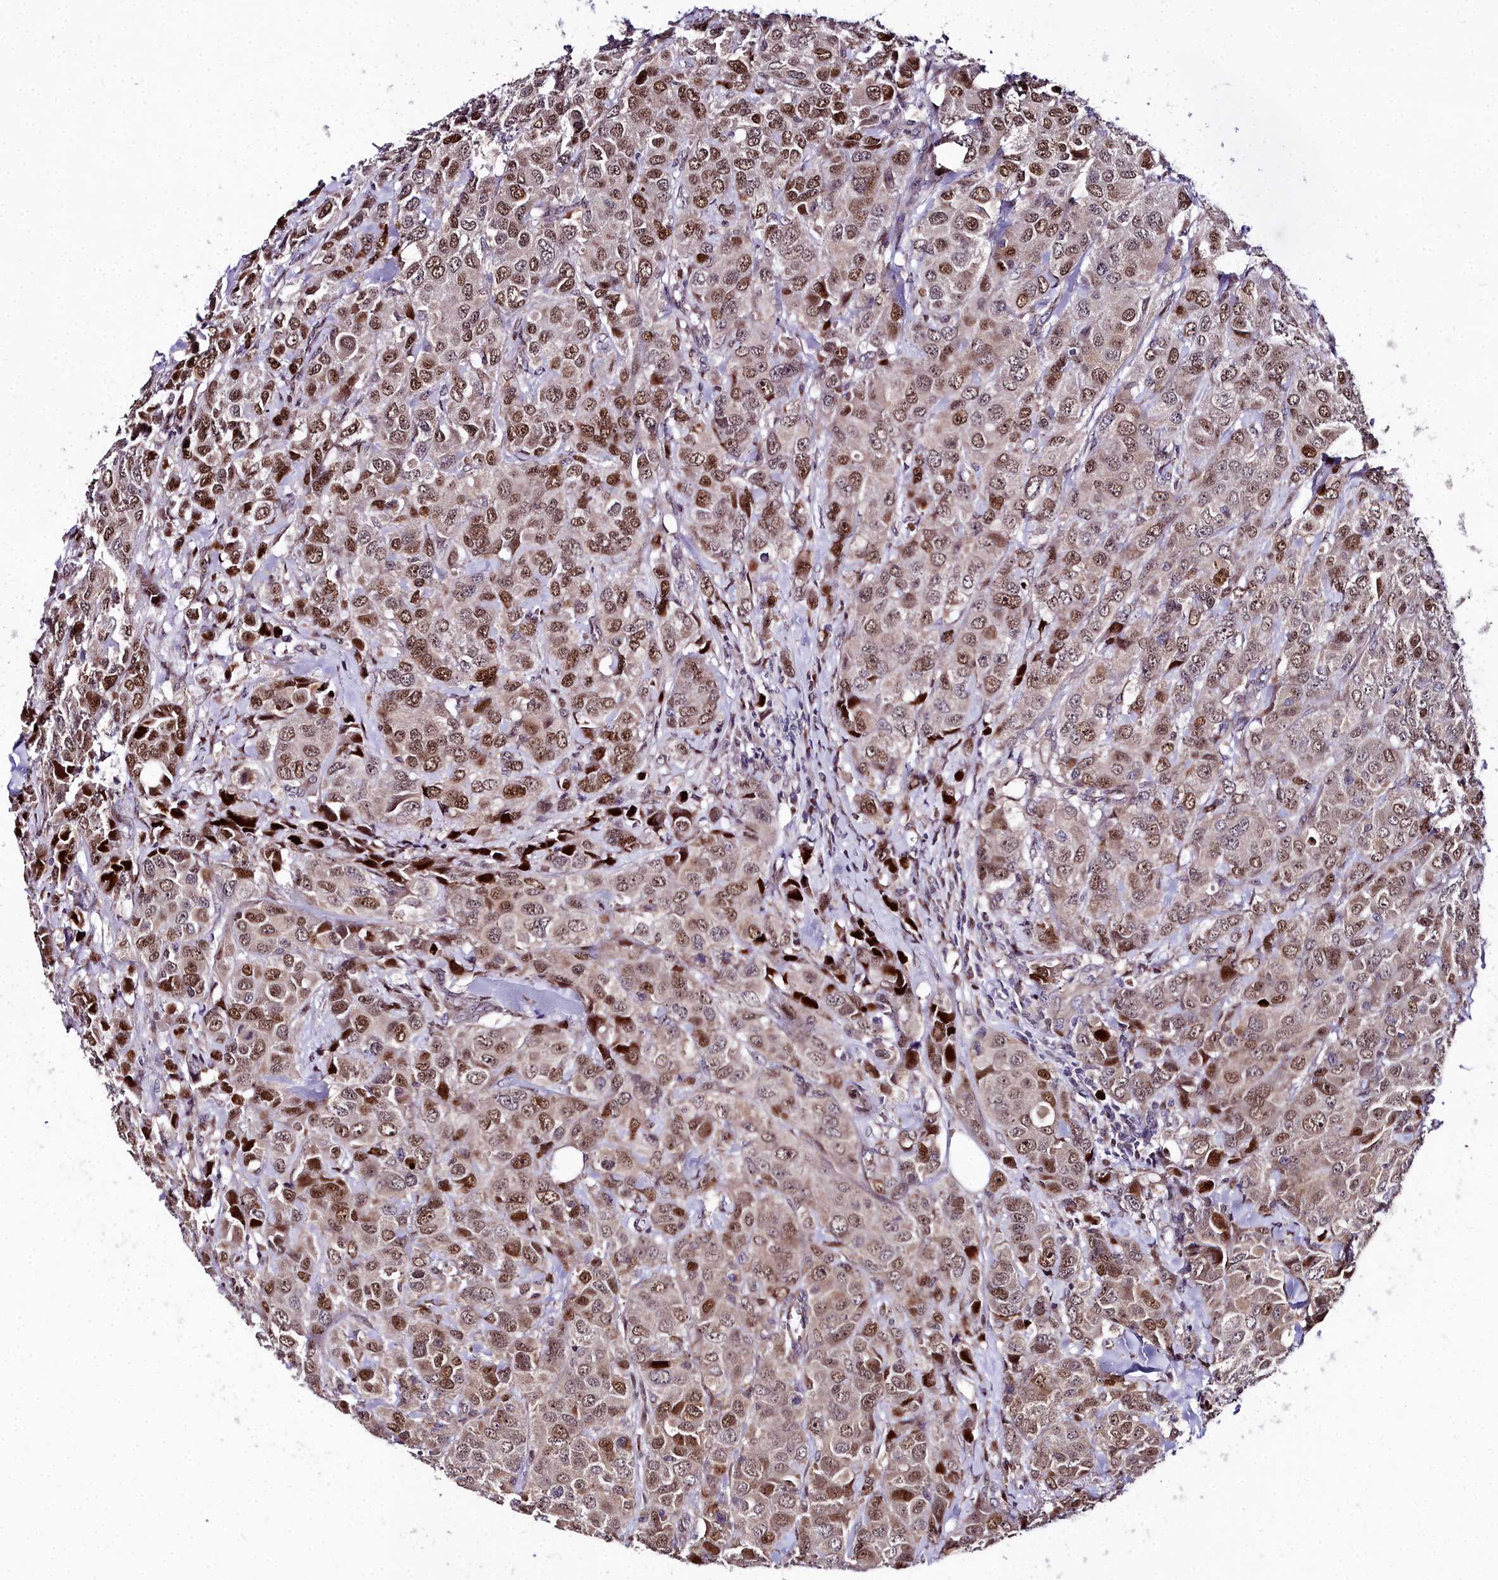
{"staining": {"intensity": "moderate", "quantity": ">75%", "location": "nuclear"}, "tissue": "breast cancer", "cell_type": "Tumor cells", "image_type": "cancer", "snomed": [{"axis": "morphology", "description": "Duct carcinoma"}, {"axis": "topography", "description": "Breast"}], "caption": "Immunohistochemical staining of breast cancer displays medium levels of moderate nuclear expression in approximately >75% of tumor cells. (DAB IHC with brightfield microscopy, high magnification).", "gene": "AP1M1", "patient": {"sex": "female", "age": 43}}